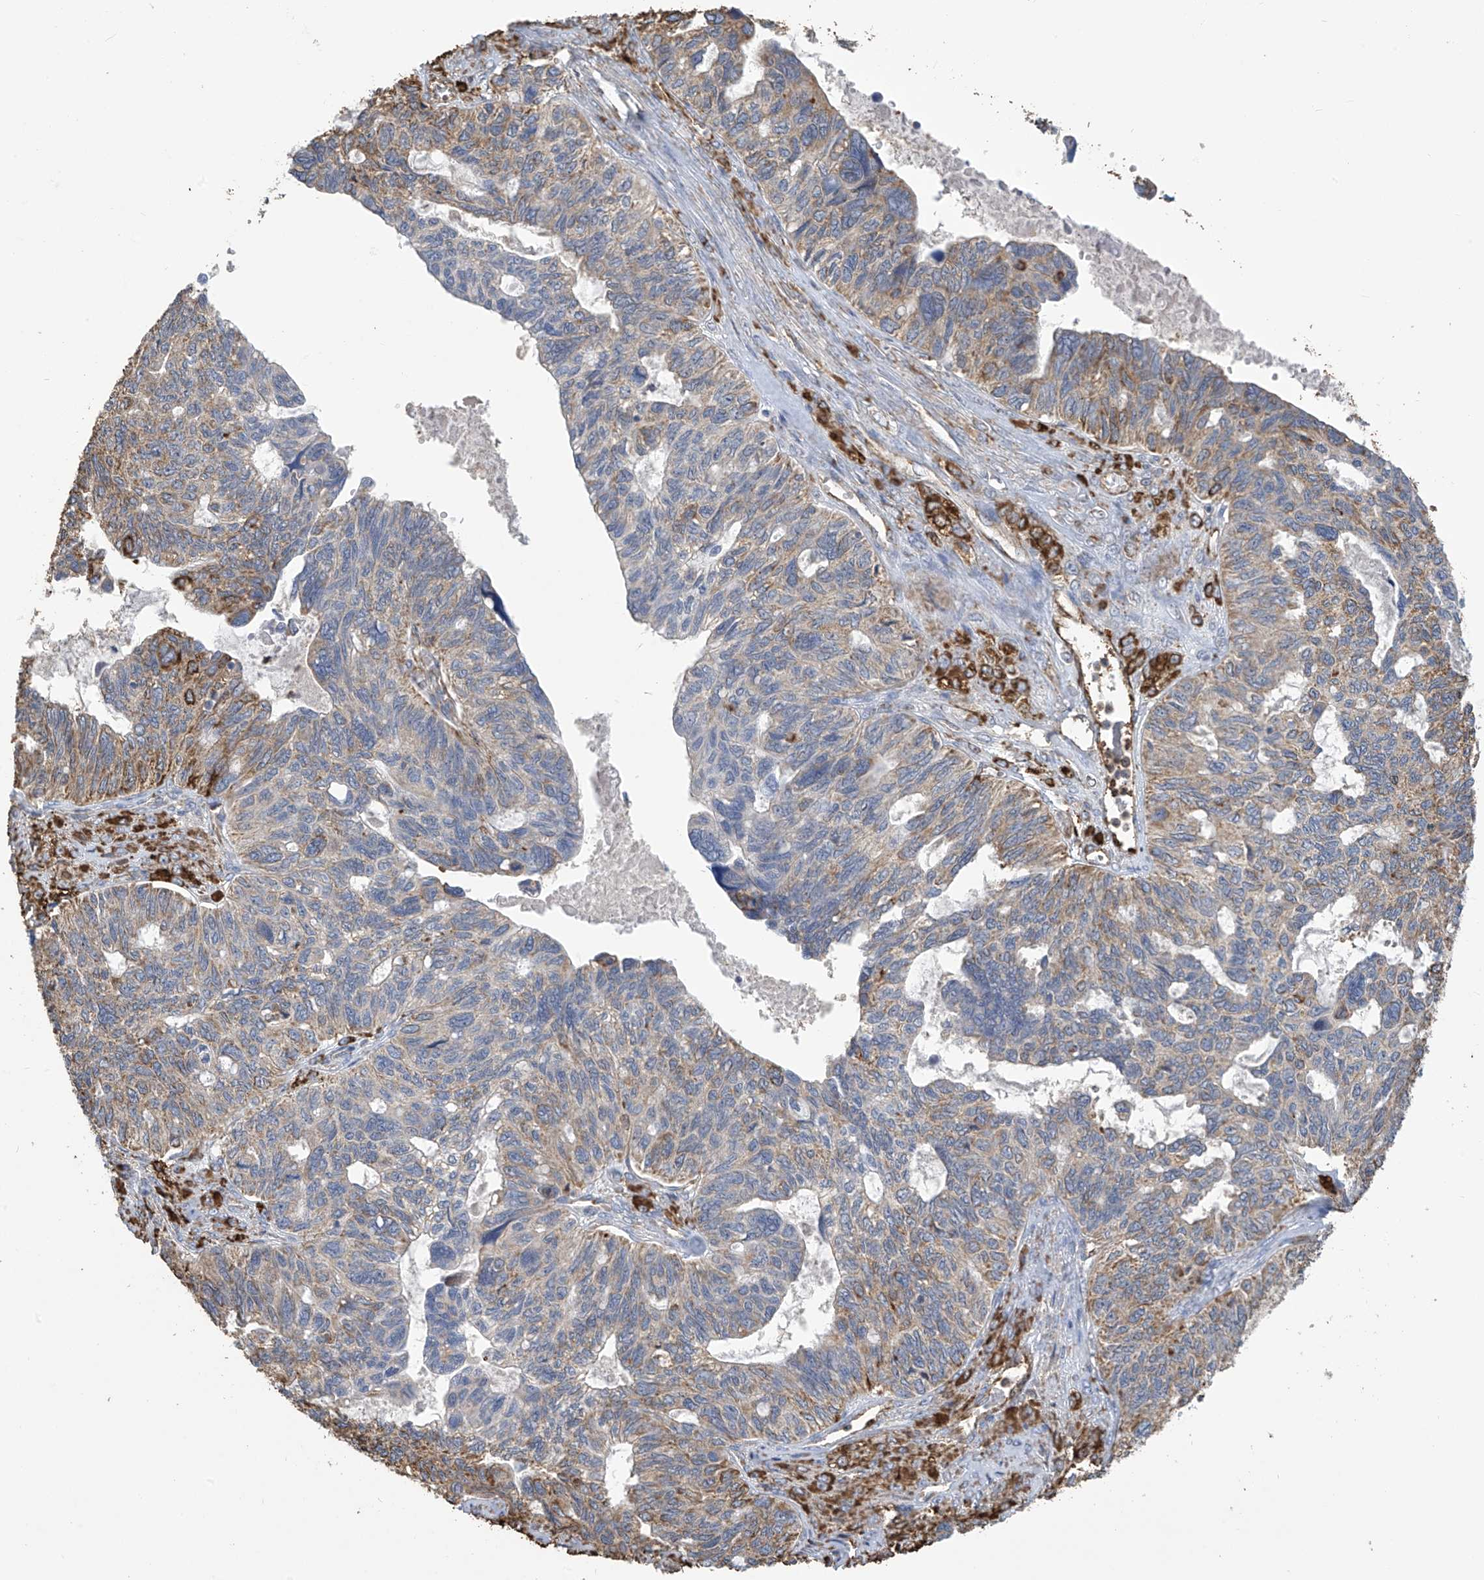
{"staining": {"intensity": "weak", "quantity": ">75%", "location": "cytoplasmic/membranous"}, "tissue": "ovarian cancer", "cell_type": "Tumor cells", "image_type": "cancer", "snomed": [{"axis": "morphology", "description": "Cystadenocarcinoma, serous, NOS"}, {"axis": "topography", "description": "Ovary"}], "caption": "Tumor cells display weak cytoplasmic/membranous expression in approximately >75% of cells in serous cystadenocarcinoma (ovarian).", "gene": "OGT", "patient": {"sex": "female", "age": 79}}